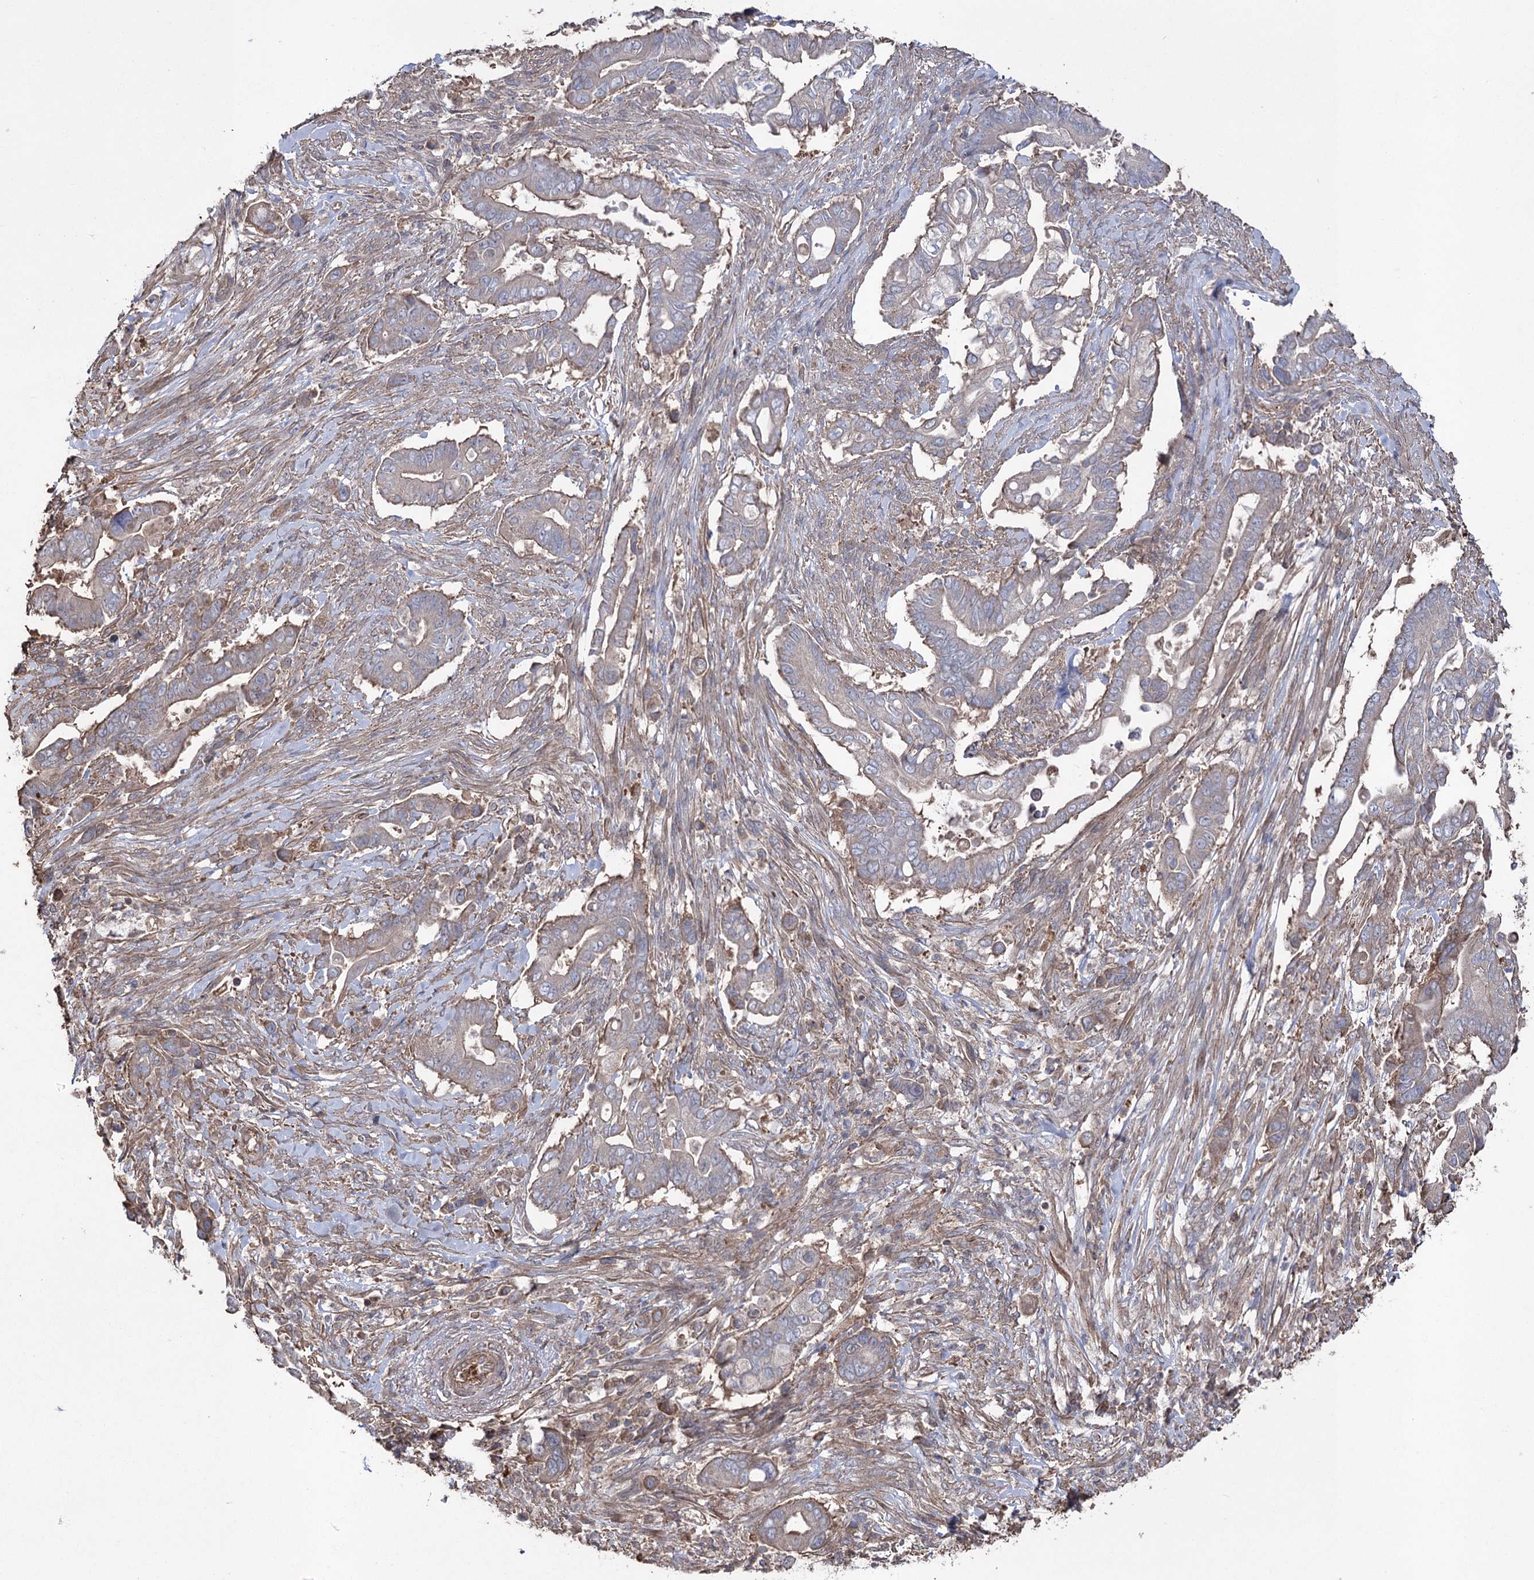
{"staining": {"intensity": "weak", "quantity": "<25%", "location": "cytoplasmic/membranous"}, "tissue": "pancreatic cancer", "cell_type": "Tumor cells", "image_type": "cancer", "snomed": [{"axis": "morphology", "description": "Adenocarcinoma, NOS"}, {"axis": "topography", "description": "Pancreas"}], "caption": "Immunohistochemistry (IHC) of human pancreatic cancer (adenocarcinoma) displays no expression in tumor cells.", "gene": "LARS2", "patient": {"sex": "male", "age": 68}}